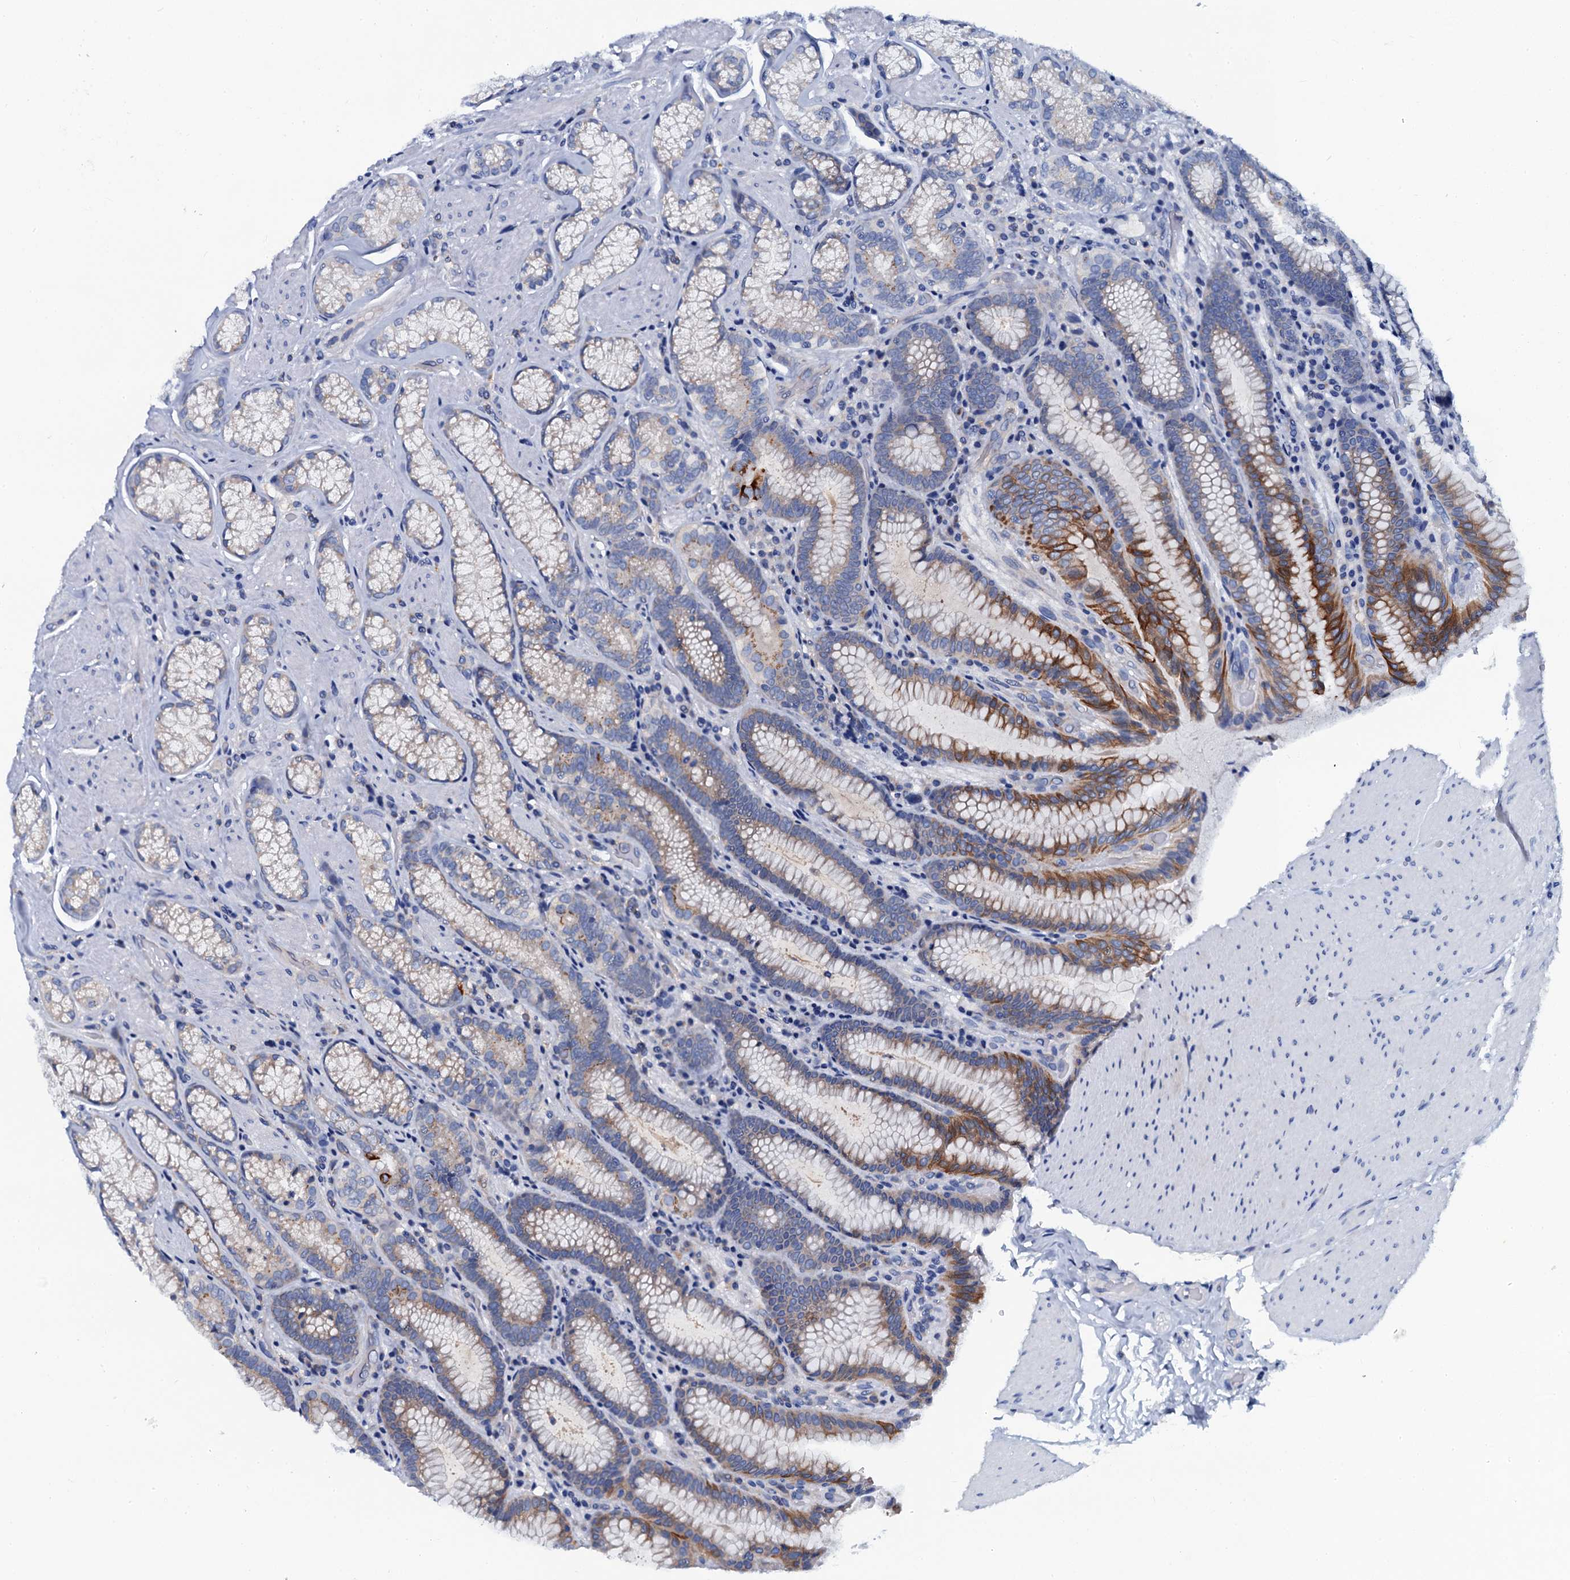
{"staining": {"intensity": "moderate", "quantity": "<25%", "location": "cytoplasmic/membranous"}, "tissue": "stomach", "cell_type": "Glandular cells", "image_type": "normal", "snomed": [{"axis": "morphology", "description": "Normal tissue, NOS"}, {"axis": "topography", "description": "Stomach, upper"}, {"axis": "topography", "description": "Stomach, lower"}], "caption": "Normal stomach demonstrates moderate cytoplasmic/membranous staining in approximately <25% of glandular cells, visualized by immunohistochemistry.", "gene": "OTOL1", "patient": {"sex": "female", "age": 76}}